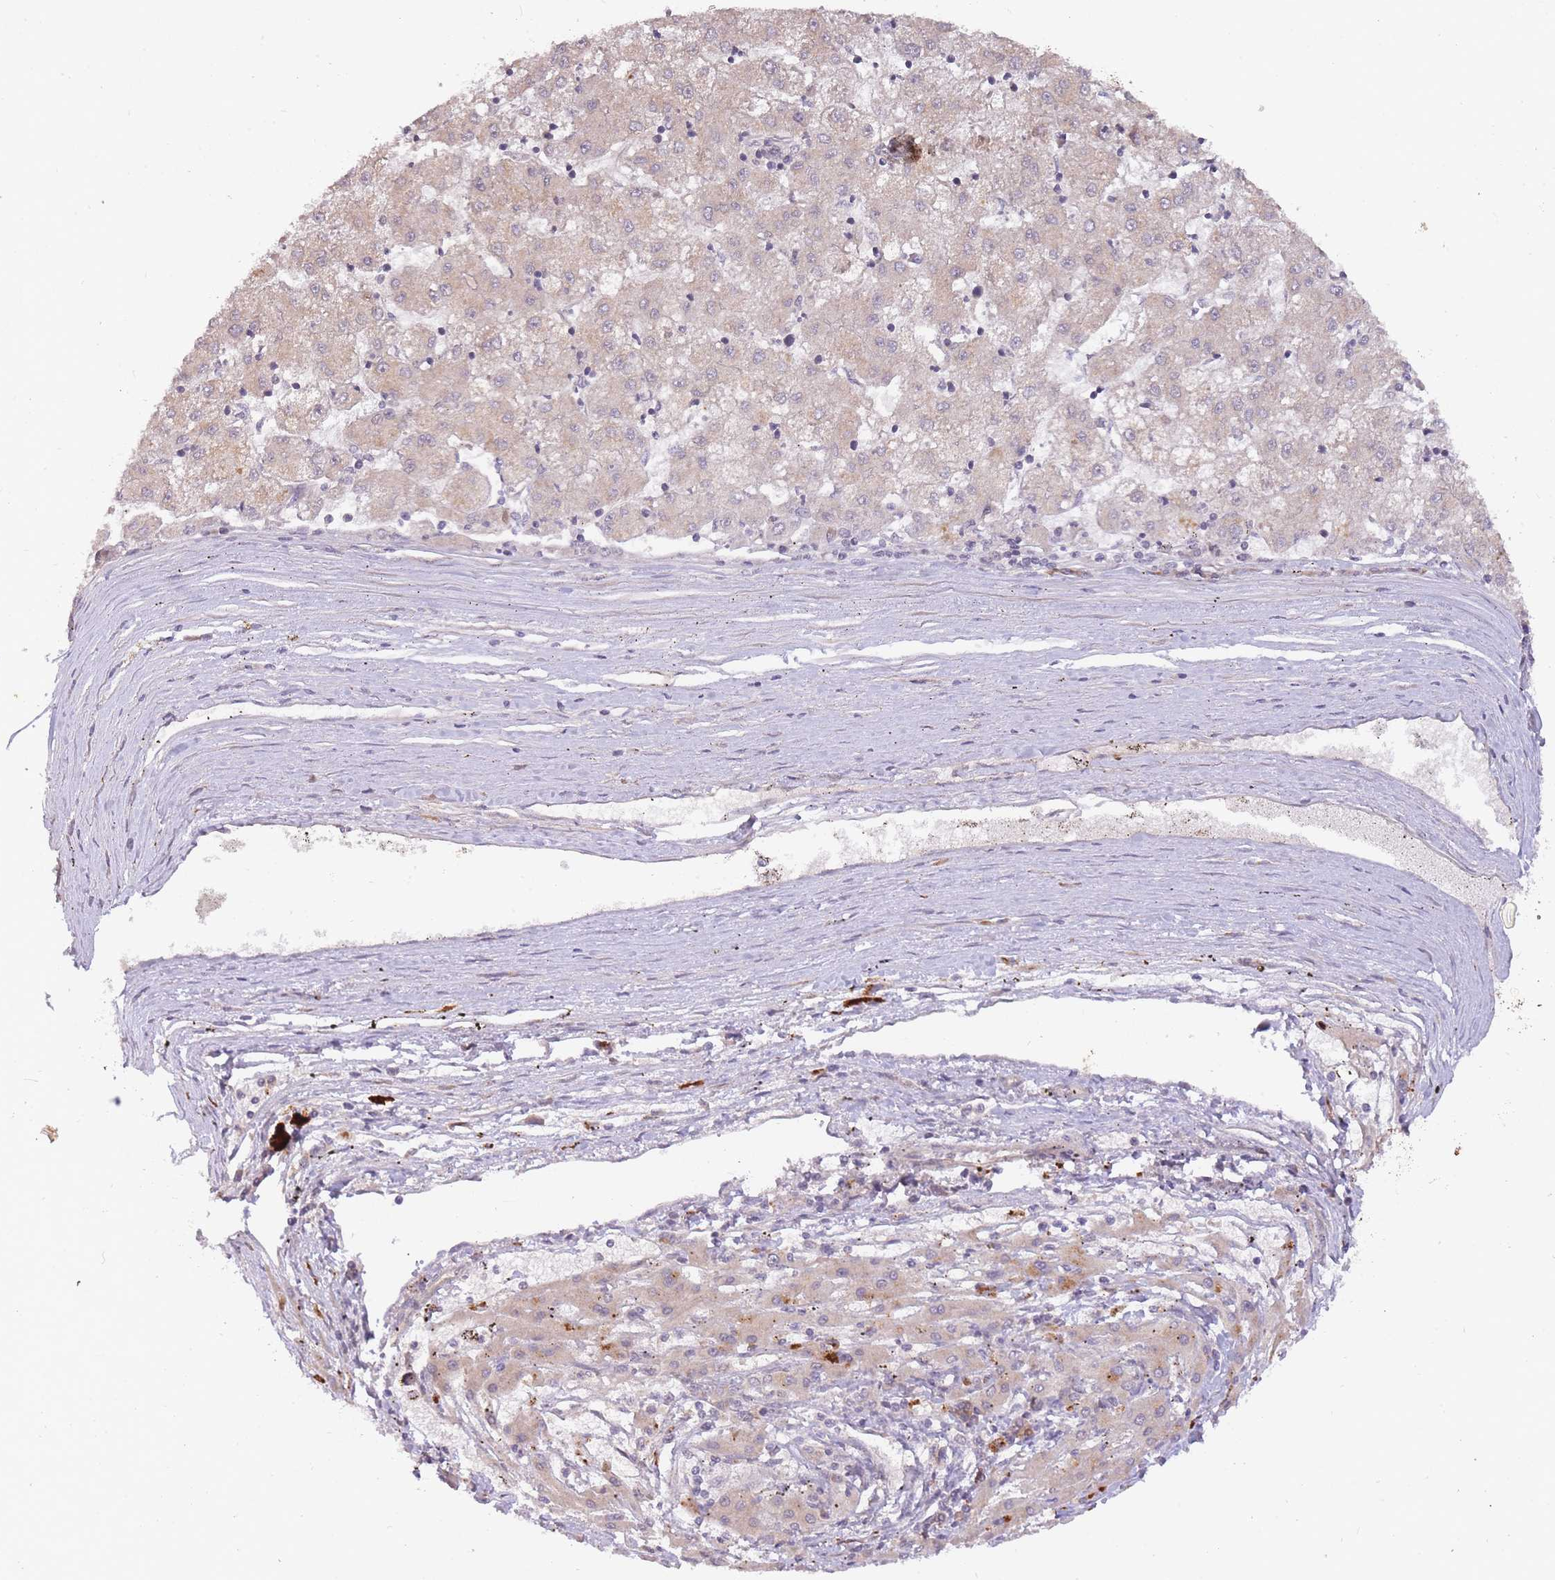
{"staining": {"intensity": "weak", "quantity": ">75%", "location": "cytoplasmic/membranous"}, "tissue": "liver cancer", "cell_type": "Tumor cells", "image_type": "cancer", "snomed": [{"axis": "morphology", "description": "Carcinoma, Hepatocellular, NOS"}, {"axis": "topography", "description": "Liver"}], "caption": "Immunohistochemistry photomicrograph of neoplastic tissue: liver cancer (hepatocellular carcinoma) stained using IHC shows low levels of weak protein expression localized specifically in the cytoplasmic/membranous of tumor cells, appearing as a cytoplasmic/membranous brown color.", "gene": "SMC6", "patient": {"sex": "male", "age": 72}}